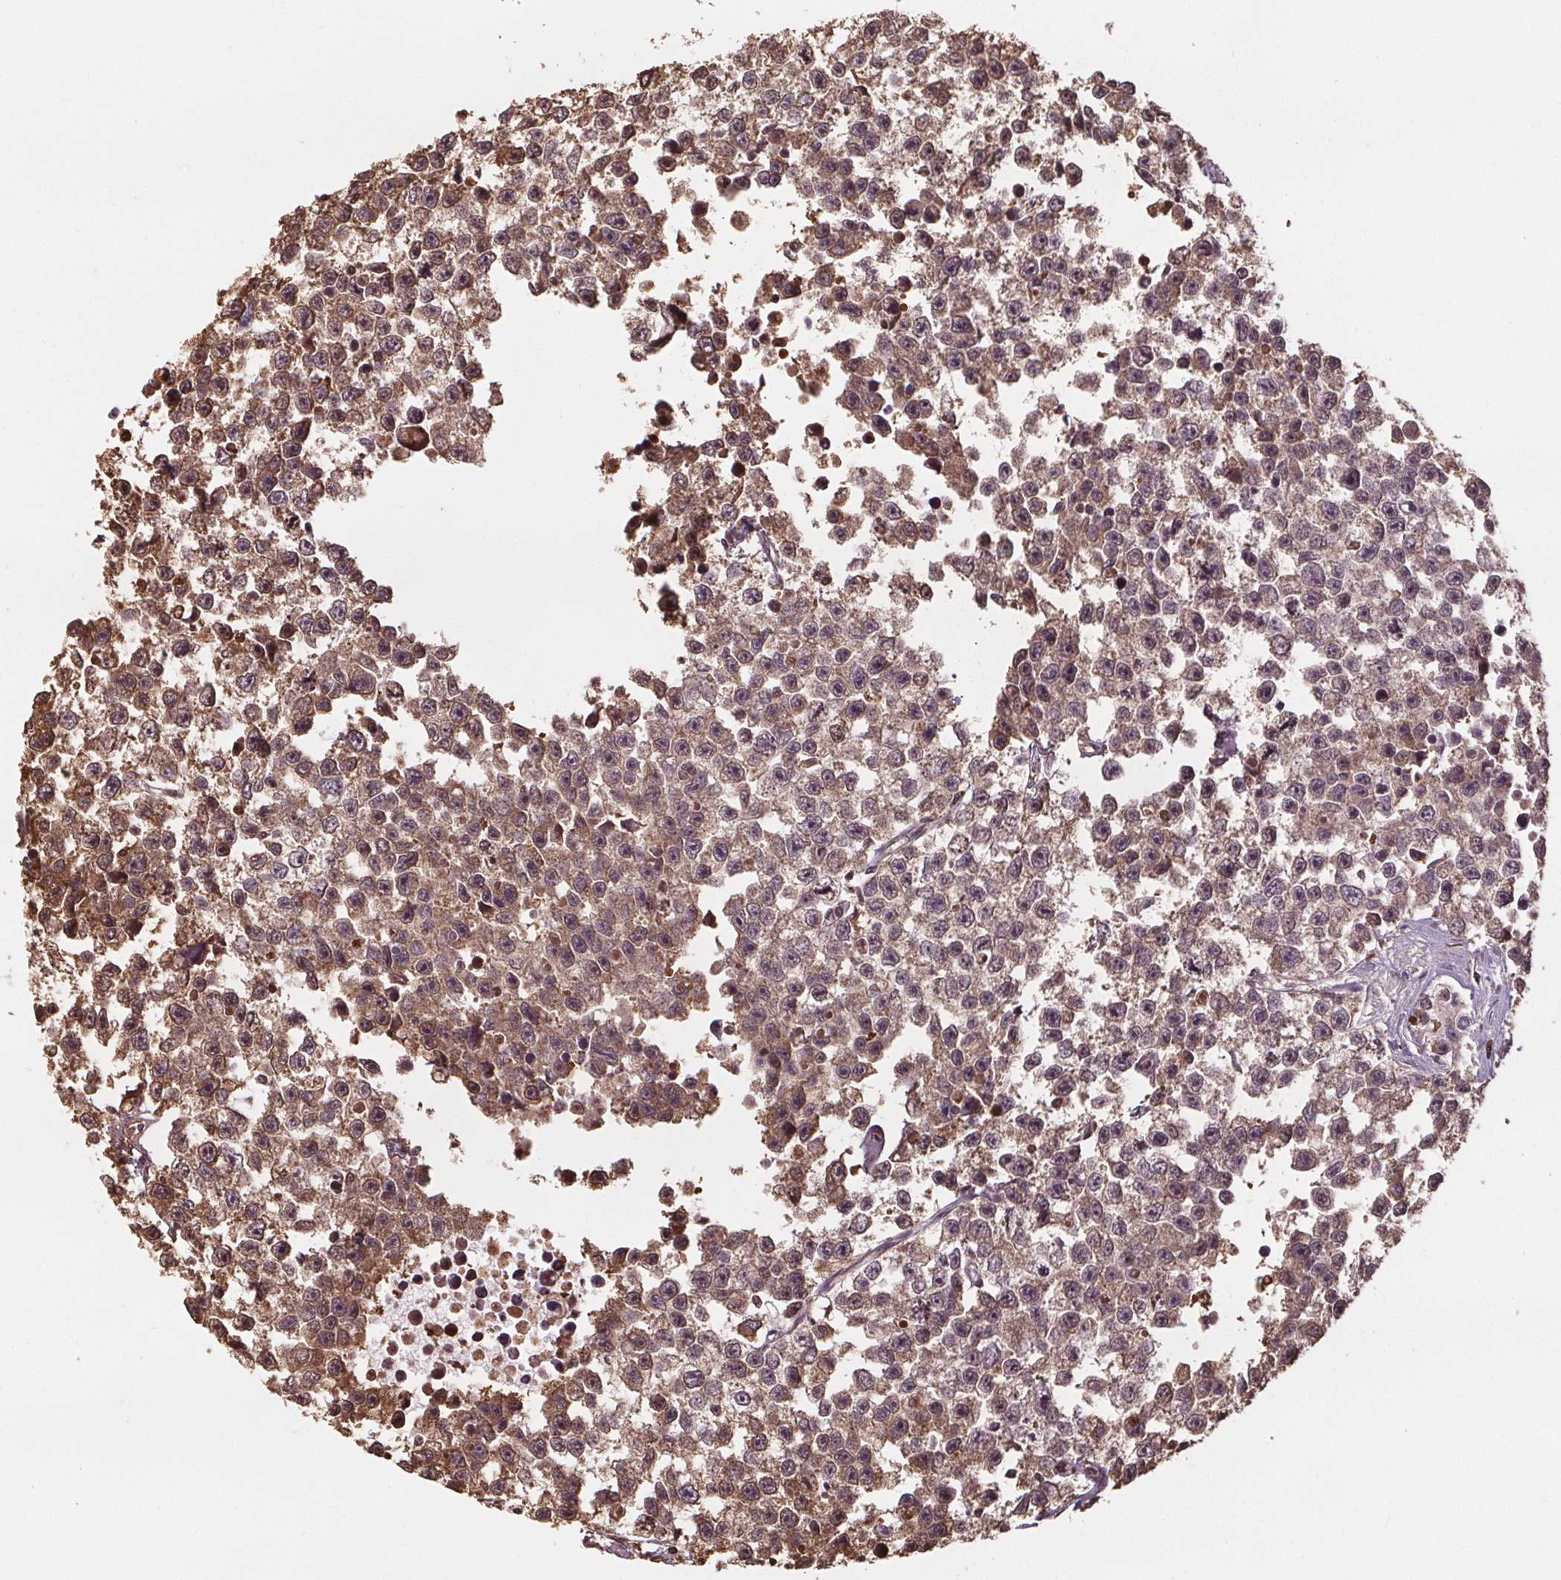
{"staining": {"intensity": "moderate", "quantity": ">75%", "location": "cytoplasmic/membranous"}, "tissue": "testis cancer", "cell_type": "Tumor cells", "image_type": "cancer", "snomed": [{"axis": "morphology", "description": "Seminoma, NOS"}, {"axis": "topography", "description": "Testis"}], "caption": "The micrograph displays immunohistochemical staining of testis cancer (seminoma). There is moderate cytoplasmic/membranous positivity is seen in about >75% of tumor cells.", "gene": "ENO1", "patient": {"sex": "male", "age": 26}}